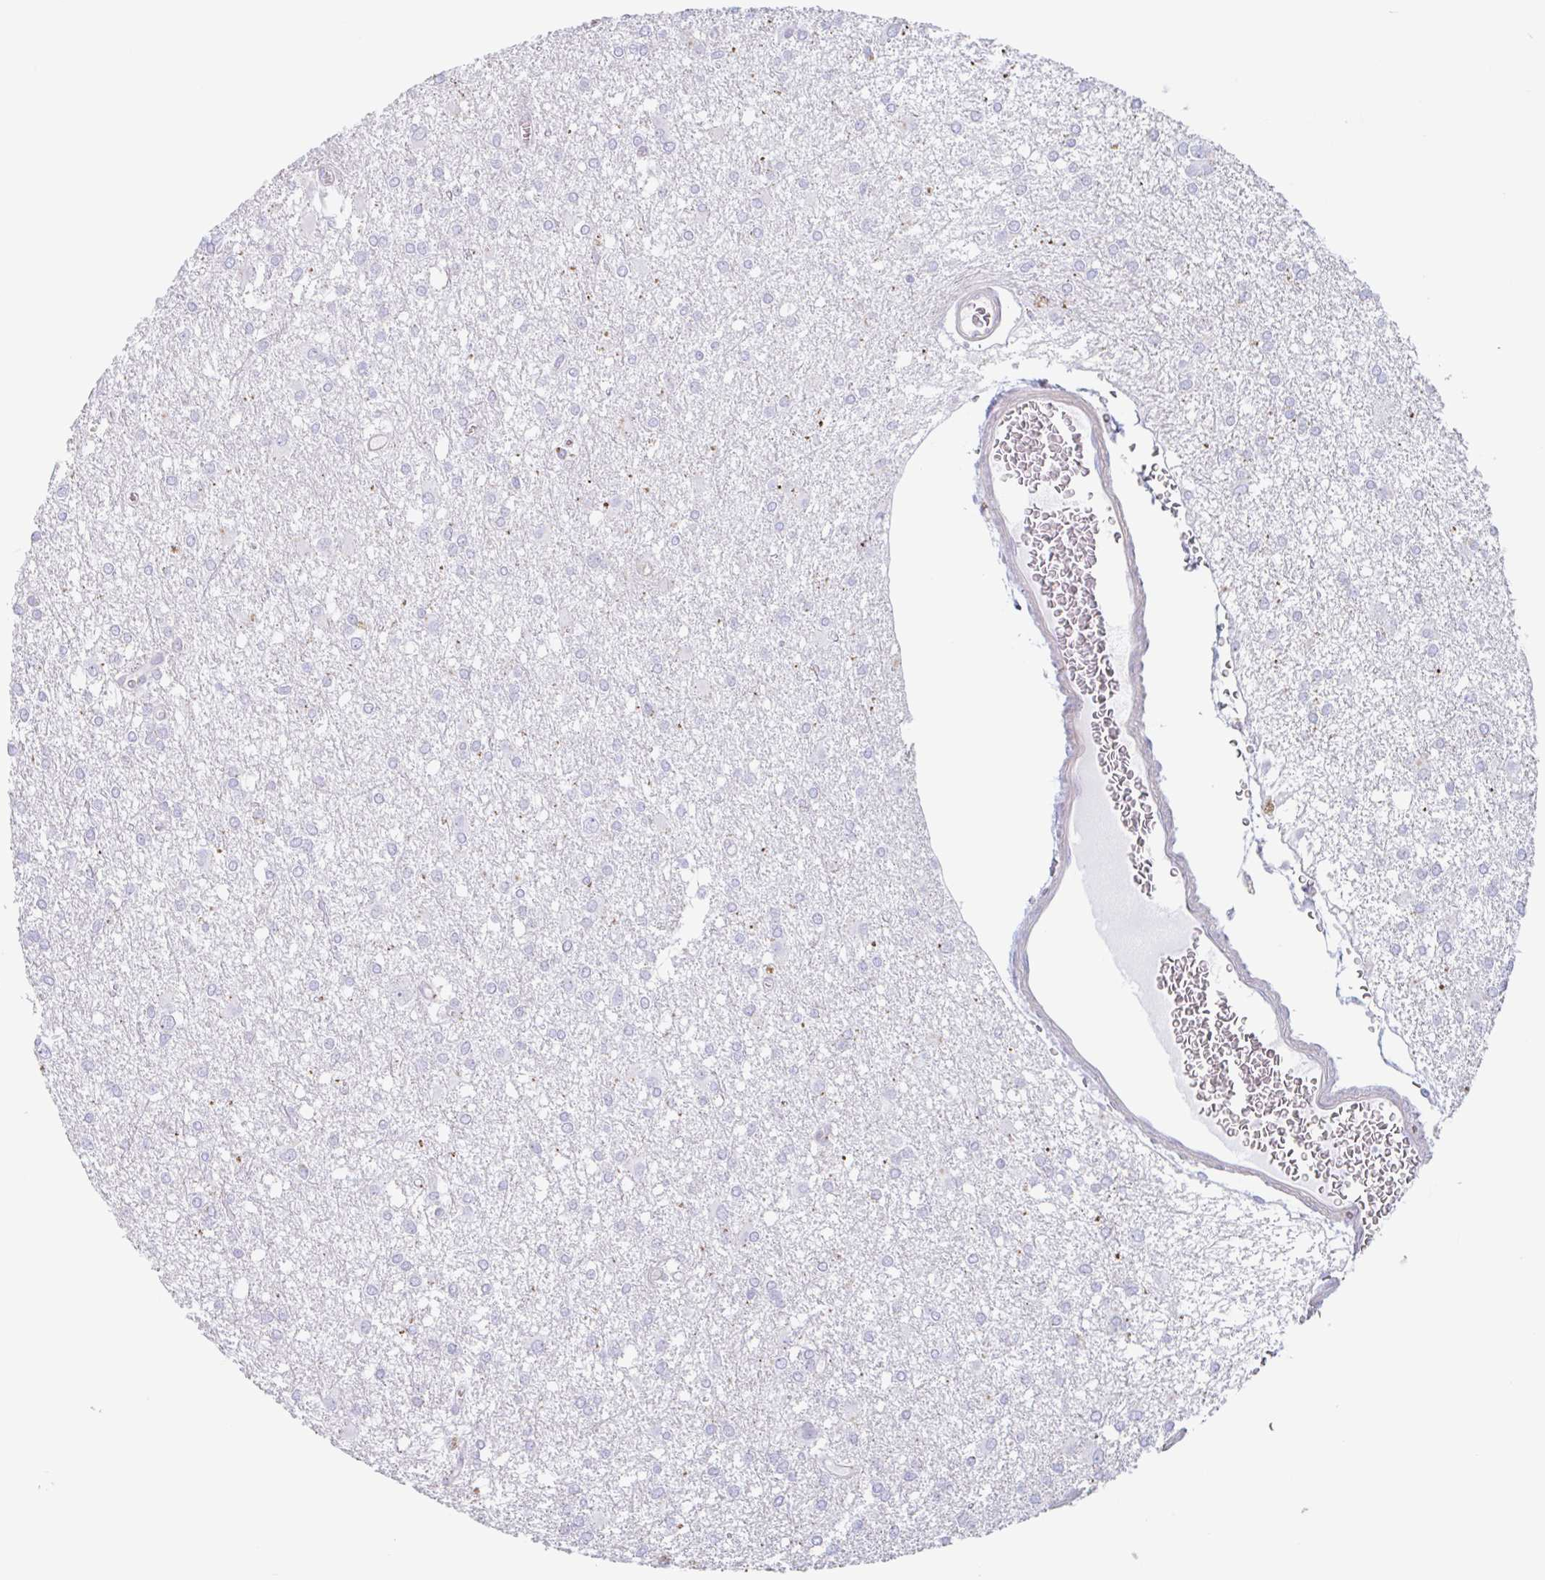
{"staining": {"intensity": "negative", "quantity": "none", "location": "none"}, "tissue": "glioma", "cell_type": "Tumor cells", "image_type": "cancer", "snomed": [{"axis": "morphology", "description": "Glioma, malignant, High grade"}, {"axis": "topography", "description": "Brain"}], "caption": "This is an immunohistochemistry photomicrograph of human malignant glioma (high-grade). There is no staining in tumor cells.", "gene": "LENG9", "patient": {"sex": "male", "age": 48}}